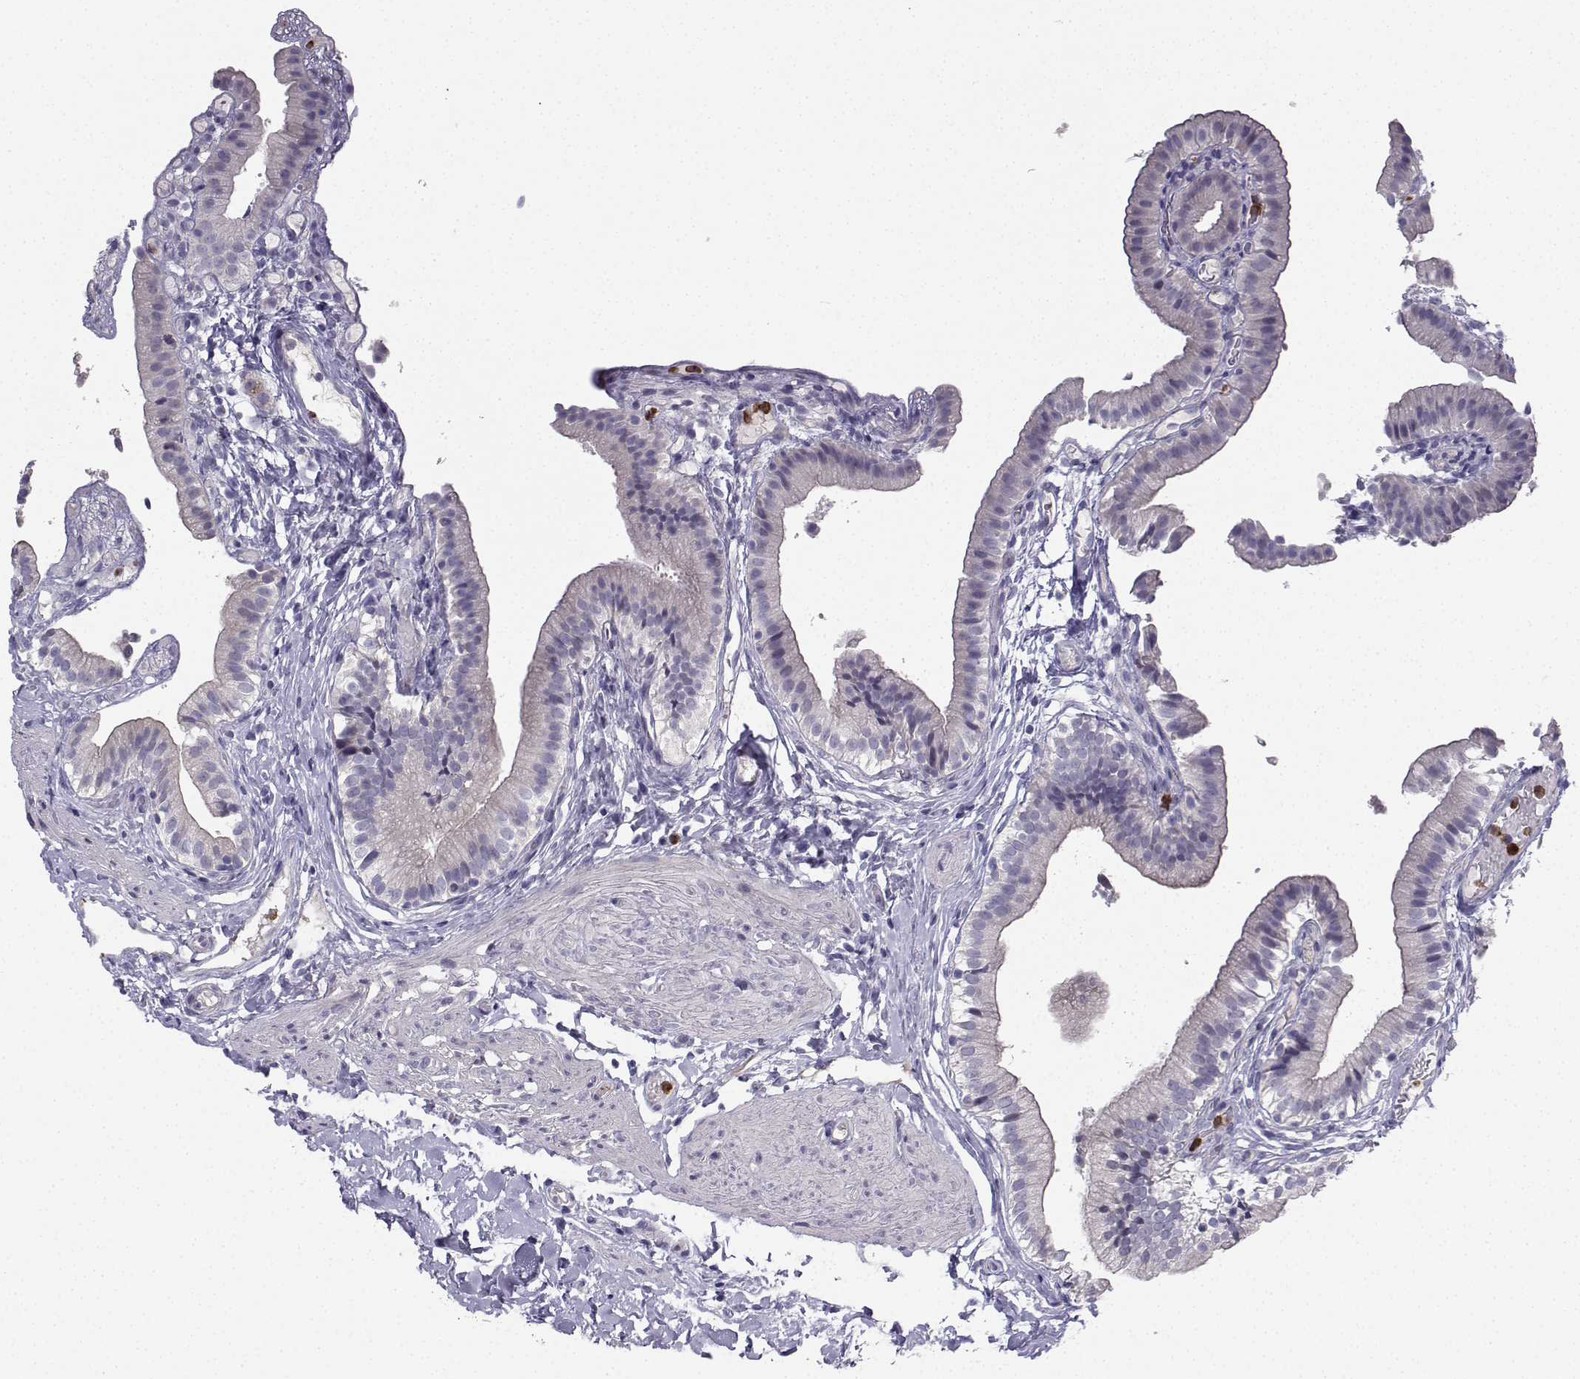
{"staining": {"intensity": "negative", "quantity": "none", "location": "none"}, "tissue": "gallbladder", "cell_type": "Glandular cells", "image_type": "normal", "snomed": [{"axis": "morphology", "description": "Normal tissue, NOS"}, {"axis": "topography", "description": "Gallbladder"}], "caption": "Glandular cells are negative for brown protein staining in benign gallbladder. The staining is performed using DAB brown chromogen with nuclei counter-stained in using hematoxylin.", "gene": "CALY", "patient": {"sex": "female", "age": 47}}